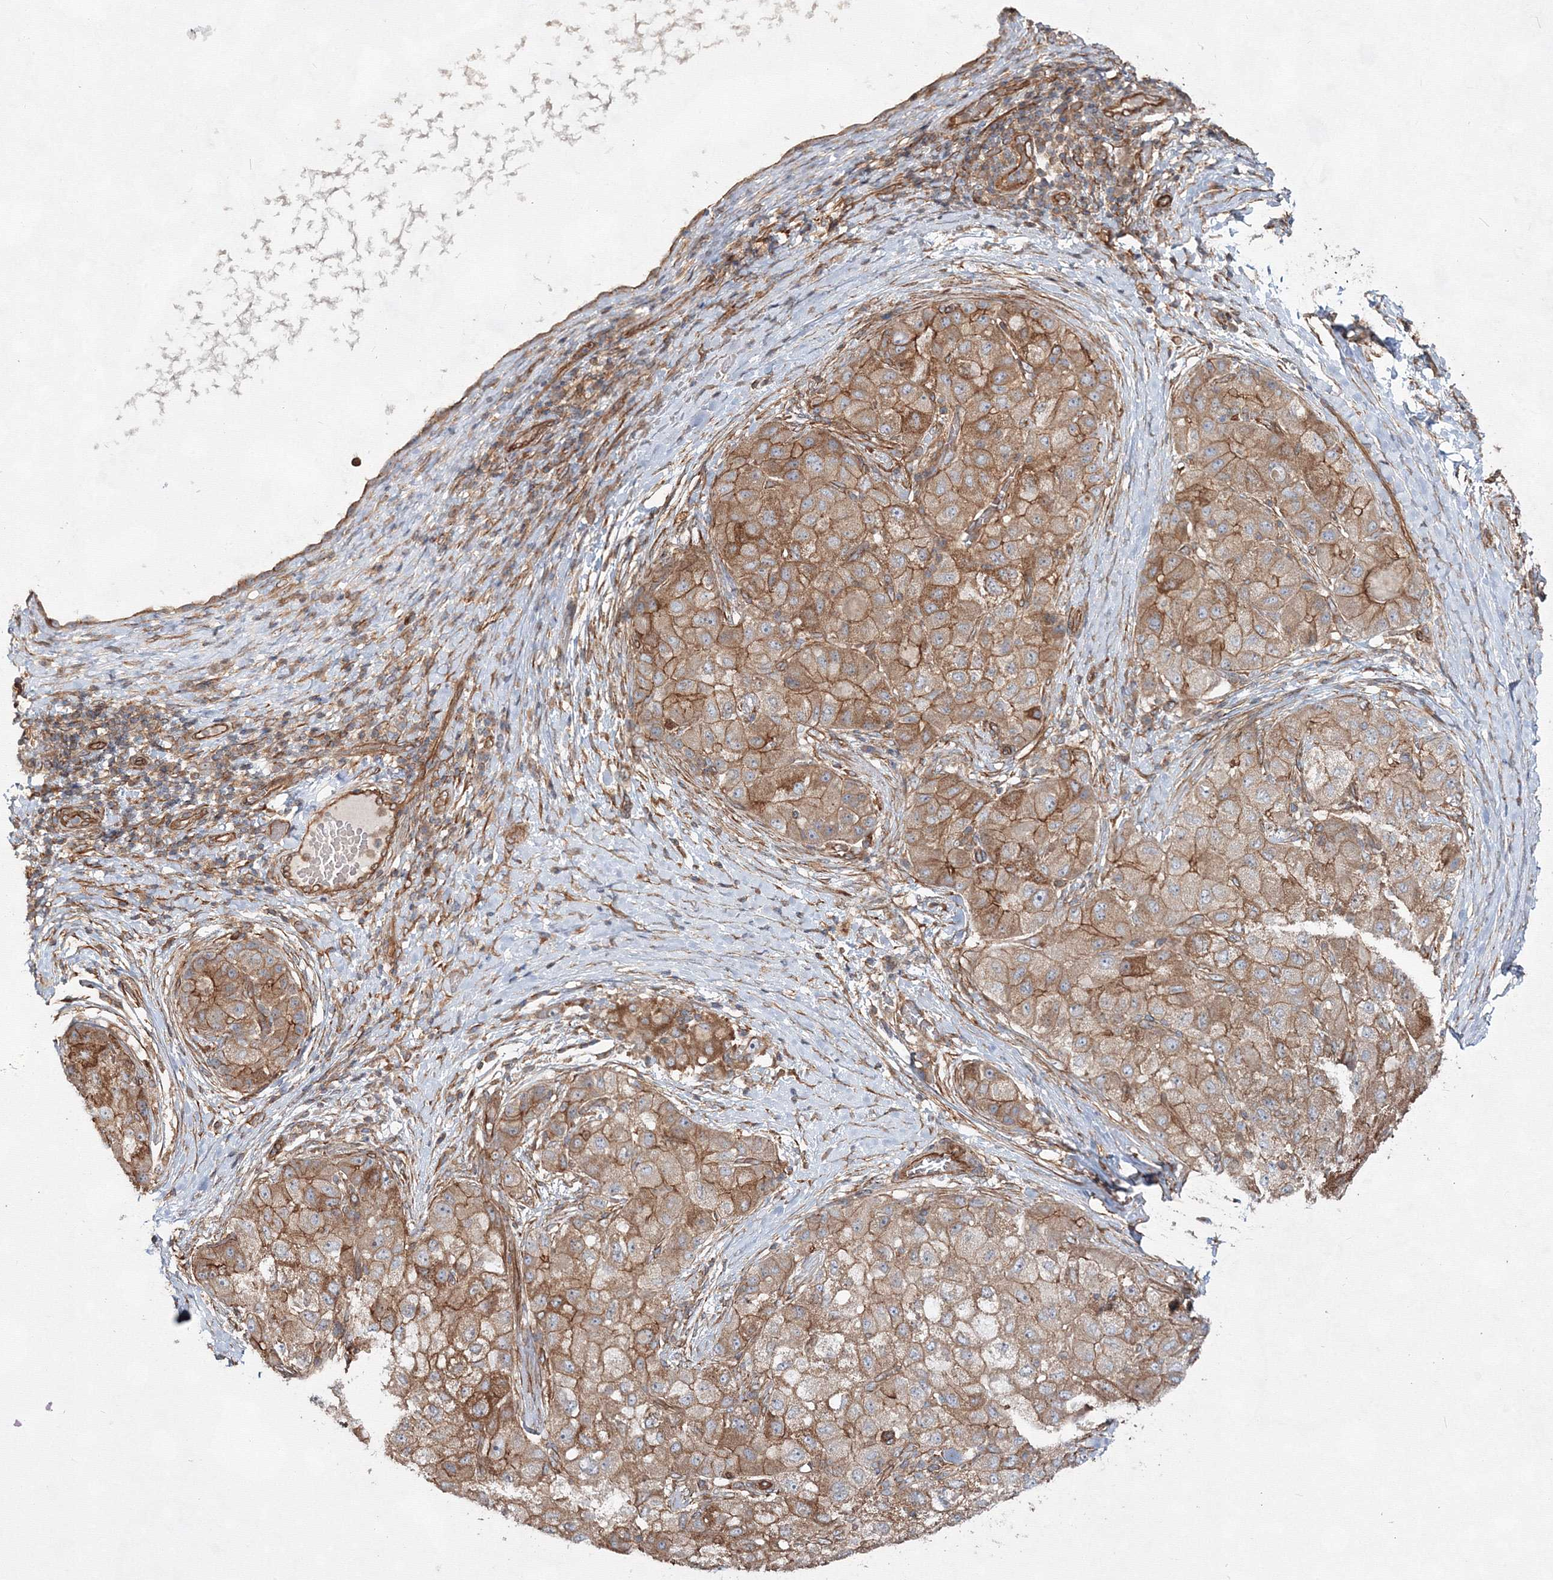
{"staining": {"intensity": "moderate", "quantity": ">75%", "location": "cytoplasmic/membranous"}, "tissue": "liver cancer", "cell_type": "Tumor cells", "image_type": "cancer", "snomed": [{"axis": "morphology", "description": "Carcinoma, Hepatocellular, NOS"}, {"axis": "topography", "description": "Liver"}], "caption": "Immunohistochemical staining of liver hepatocellular carcinoma shows medium levels of moderate cytoplasmic/membranous protein staining in about >75% of tumor cells. The staining is performed using DAB brown chromogen to label protein expression. The nuclei are counter-stained blue using hematoxylin.", "gene": "EXOC6", "patient": {"sex": "male", "age": 80}}